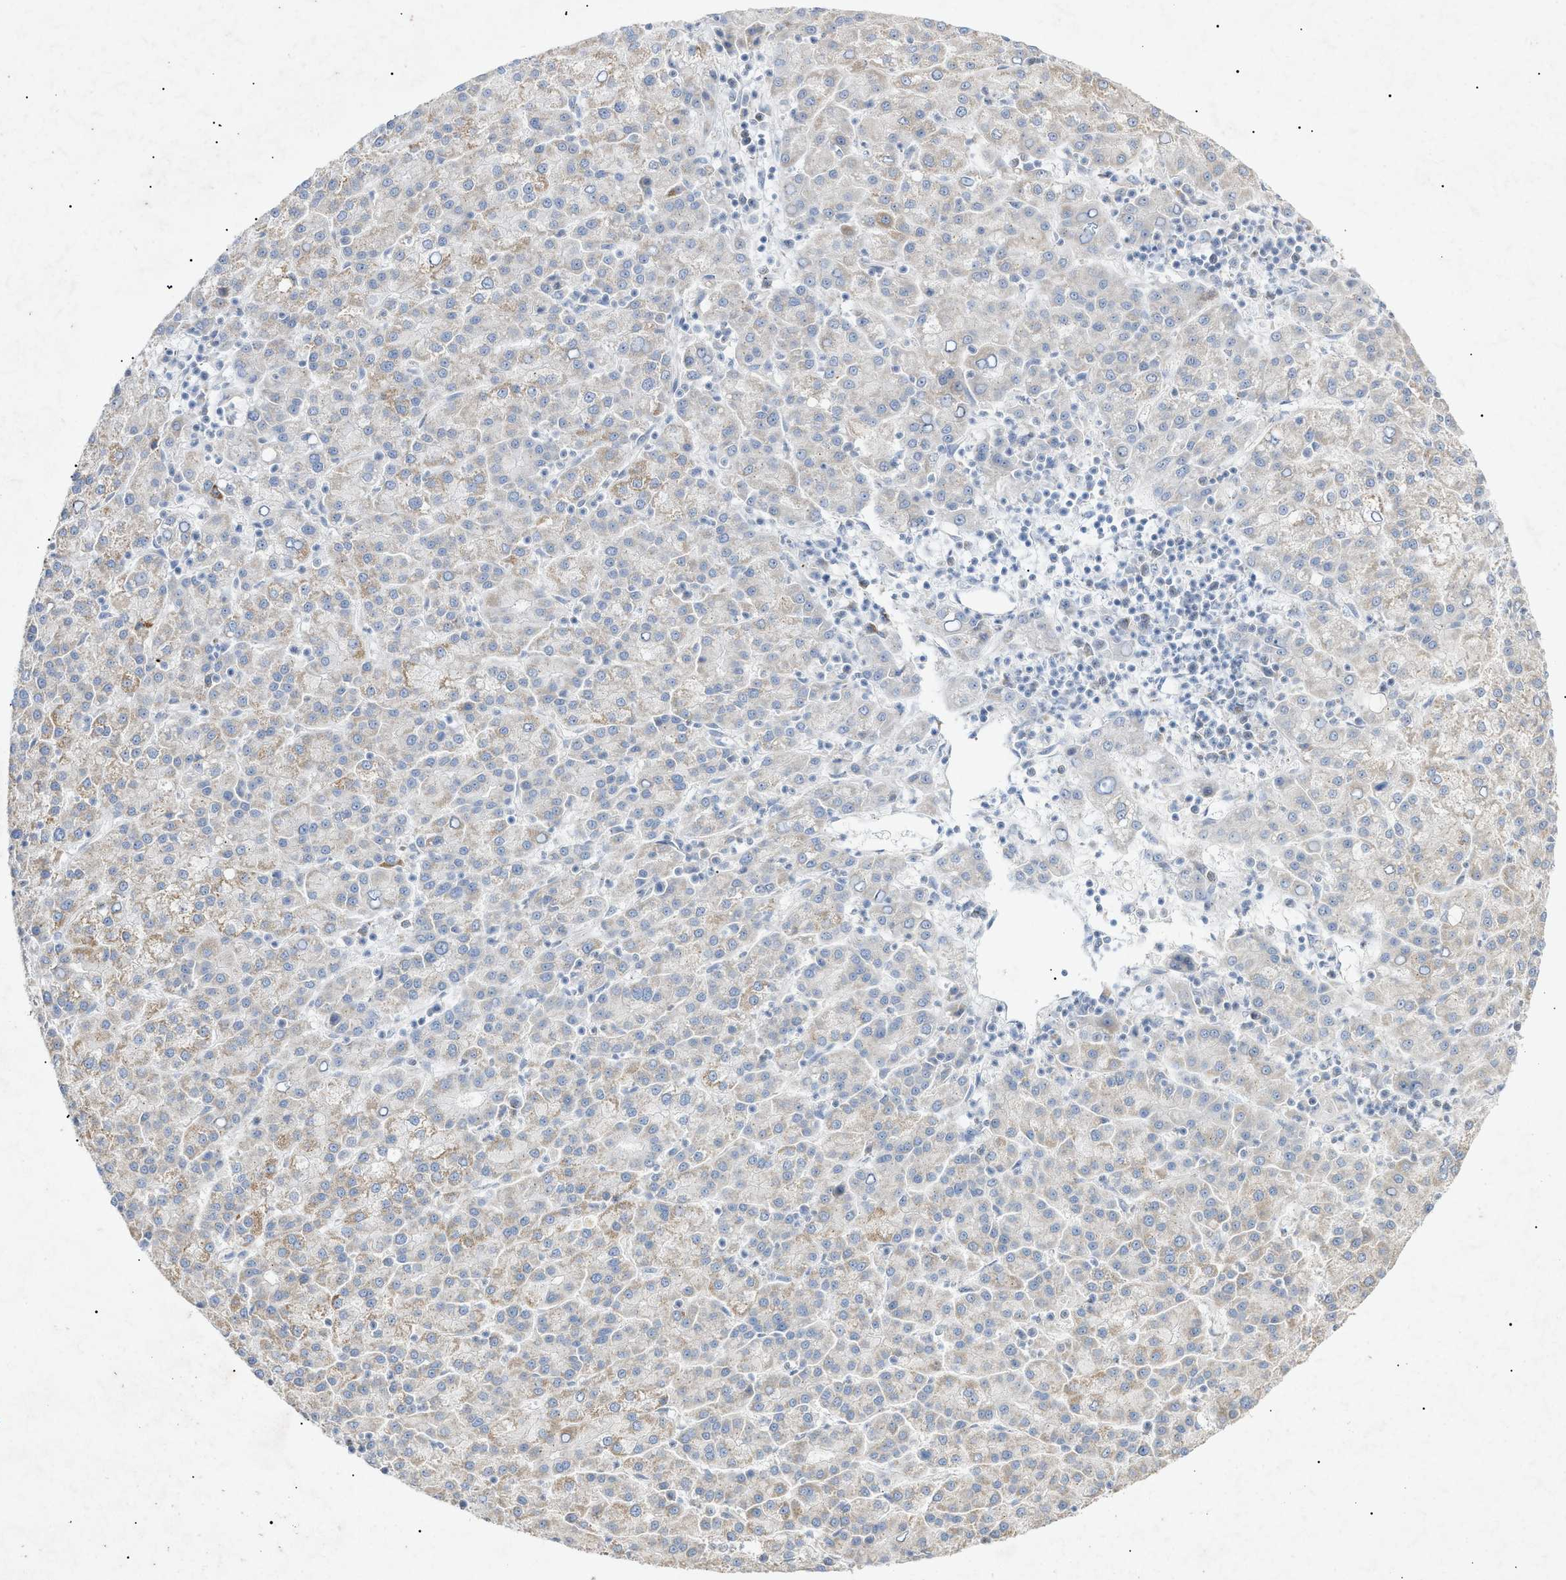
{"staining": {"intensity": "weak", "quantity": "25%-75%", "location": "cytoplasmic/membranous"}, "tissue": "liver cancer", "cell_type": "Tumor cells", "image_type": "cancer", "snomed": [{"axis": "morphology", "description": "Carcinoma, Hepatocellular, NOS"}, {"axis": "topography", "description": "Liver"}], "caption": "Weak cytoplasmic/membranous protein positivity is identified in about 25%-75% of tumor cells in liver cancer.", "gene": "SLC25A31", "patient": {"sex": "female", "age": 58}}